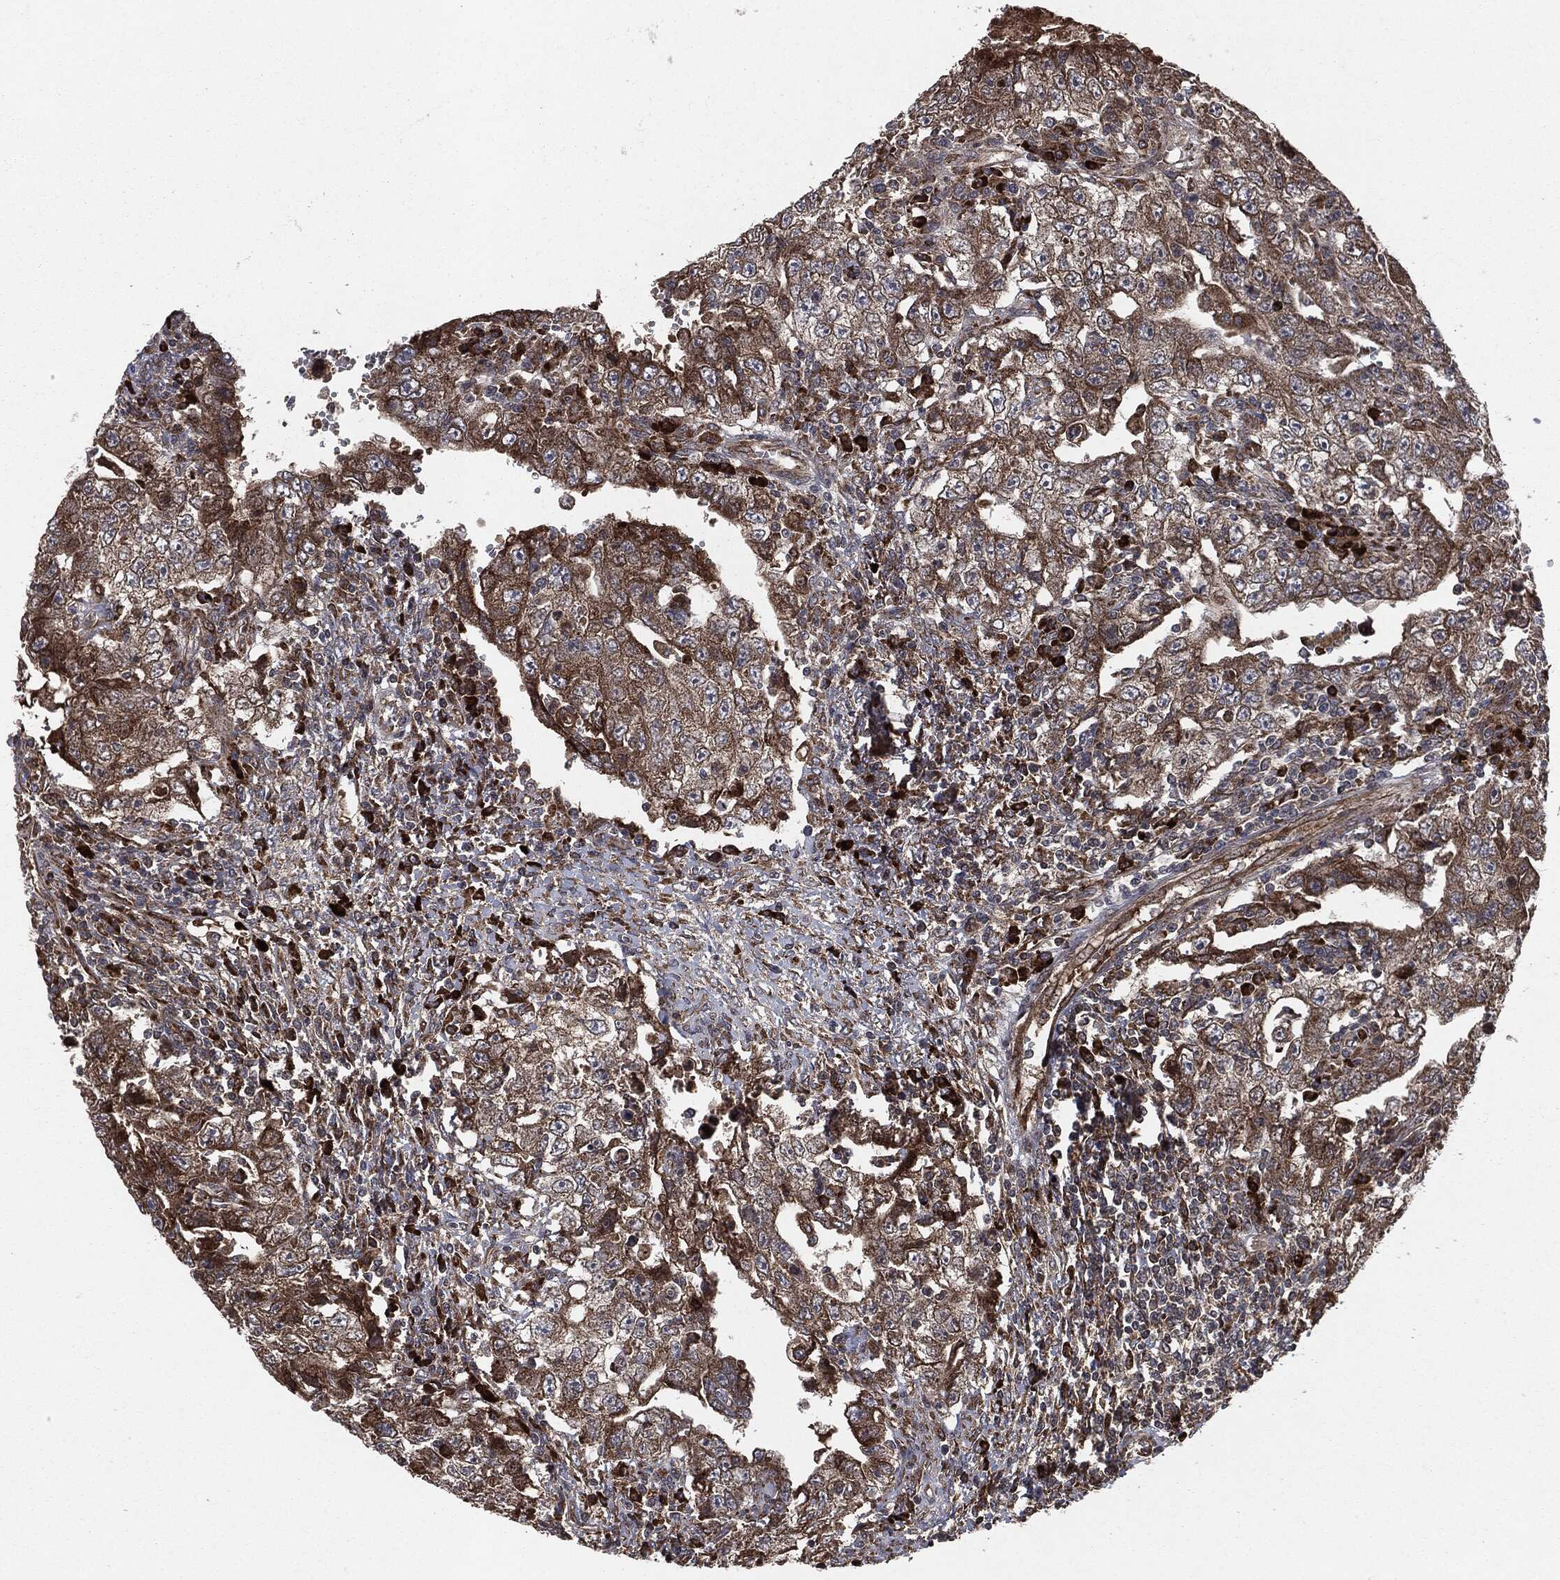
{"staining": {"intensity": "strong", "quantity": "25%-75%", "location": "cytoplasmic/membranous"}, "tissue": "testis cancer", "cell_type": "Tumor cells", "image_type": "cancer", "snomed": [{"axis": "morphology", "description": "Carcinoma, Embryonal, NOS"}, {"axis": "topography", "description": "Testis"}], "caption": "IHC staining of testis embryonal carcinoma, which displays high levels of strong cytoplasmic/membranous expression in approximately 25%-75% of tumor cells indicating strong cytoplasmic/membranous protein expression. The staining was performed using DAB (3,3'-diaminobenzidine) (brown) for protein detection and nuclei were counterstained in hematoxylin (blue).", "gene": "RAF1", "patient": {"sex": "male", "age": 26}}